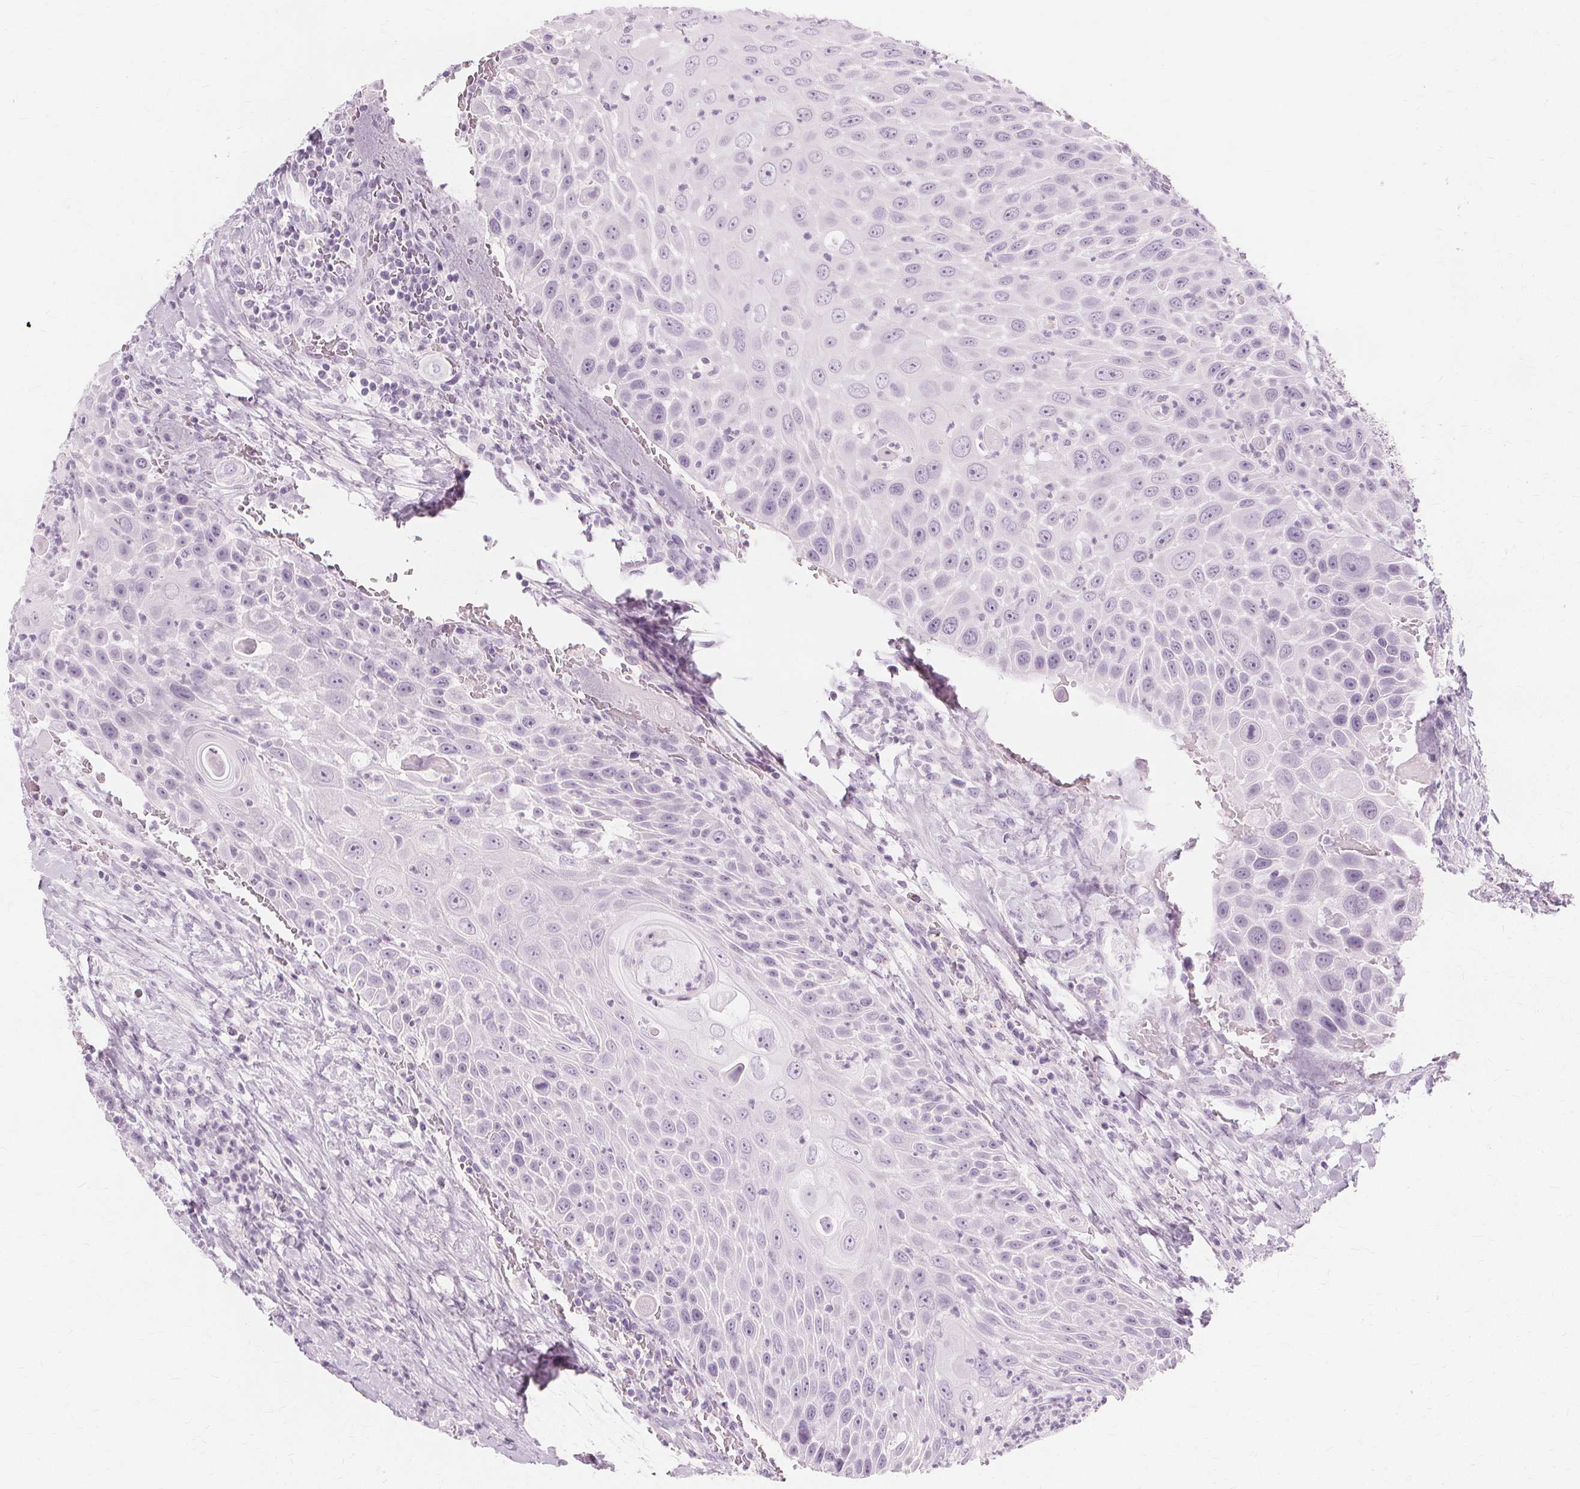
{"staining": {"intensity": "negative", "quantity": "none", "location": "none"}, "tissue": "head and neck cancer", "cell_type": "Tumor cells", "image_type": "cancer", "snomed": [{"axis": "morphology", "description": "Squamous cell carcinoma, NOS"}, {"axis": "topography", "description": "Head-Neck"}], "caption": "Immunohistochemical staining of human squamous cell carcinoma (head and neck) shows no significant expression in tumor cells.", "gene": "TFF1", "patient": {"sex": "male", "age": 69}}